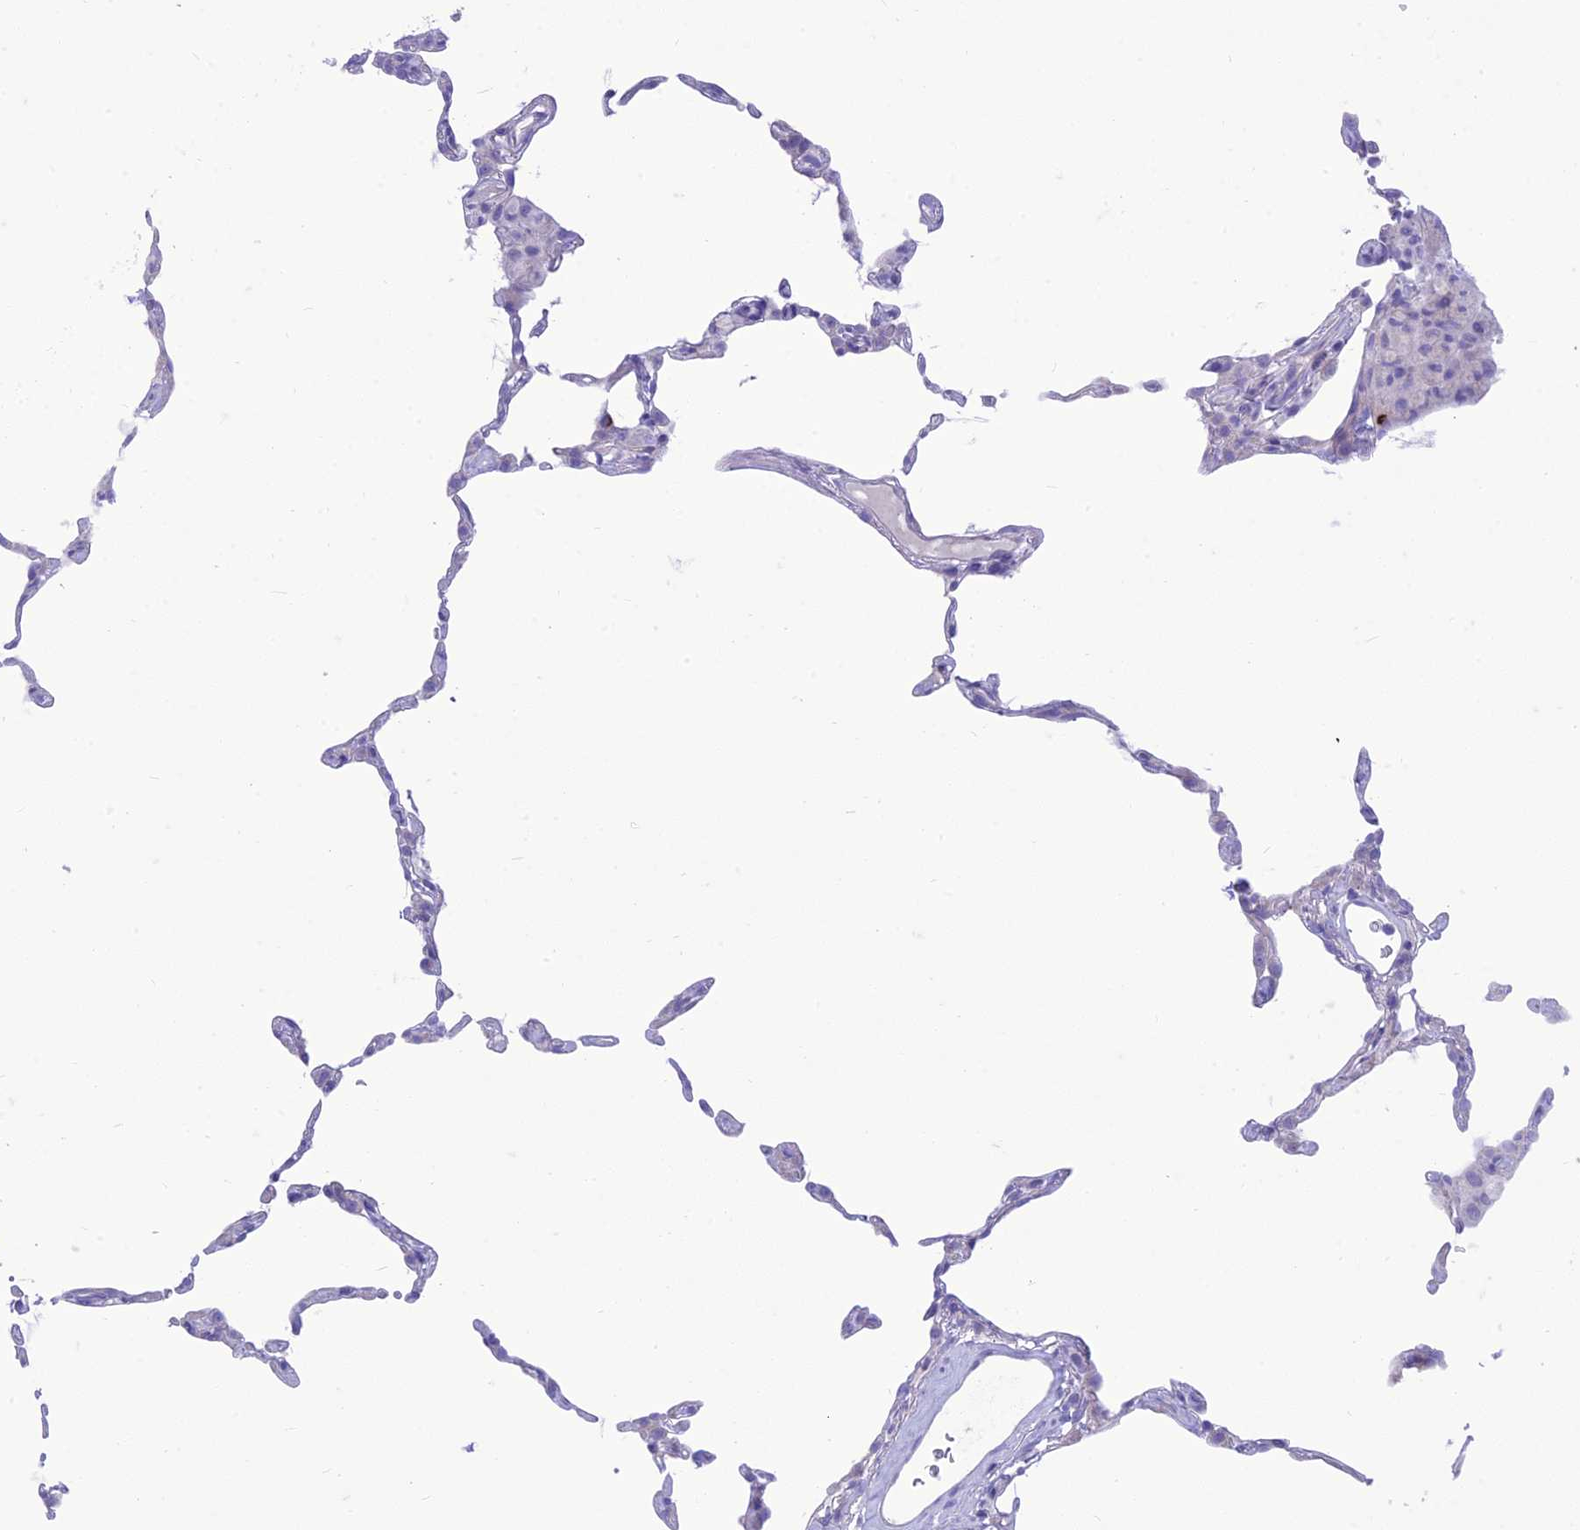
{"staining": {"intensity": "negative", "quantity": "none", "location": "none"}, "tissue": "lung", "cell_type": "Alveolar cells", "image_type": "normal", "snomed": [{"axis": "morphology", "description": "Normal tissue, NOS"}, {"axis": "topography", "description": "Lung"}], "caption": "DAB (3,3'-diaminobenzidine) immunohistochemical staining of normal lung demonstrates no significant positivity in alveolar cells. Nuclei are stained in blue.", "gene": "DHDH", "patient": {"sex": "female", "age": 57}}